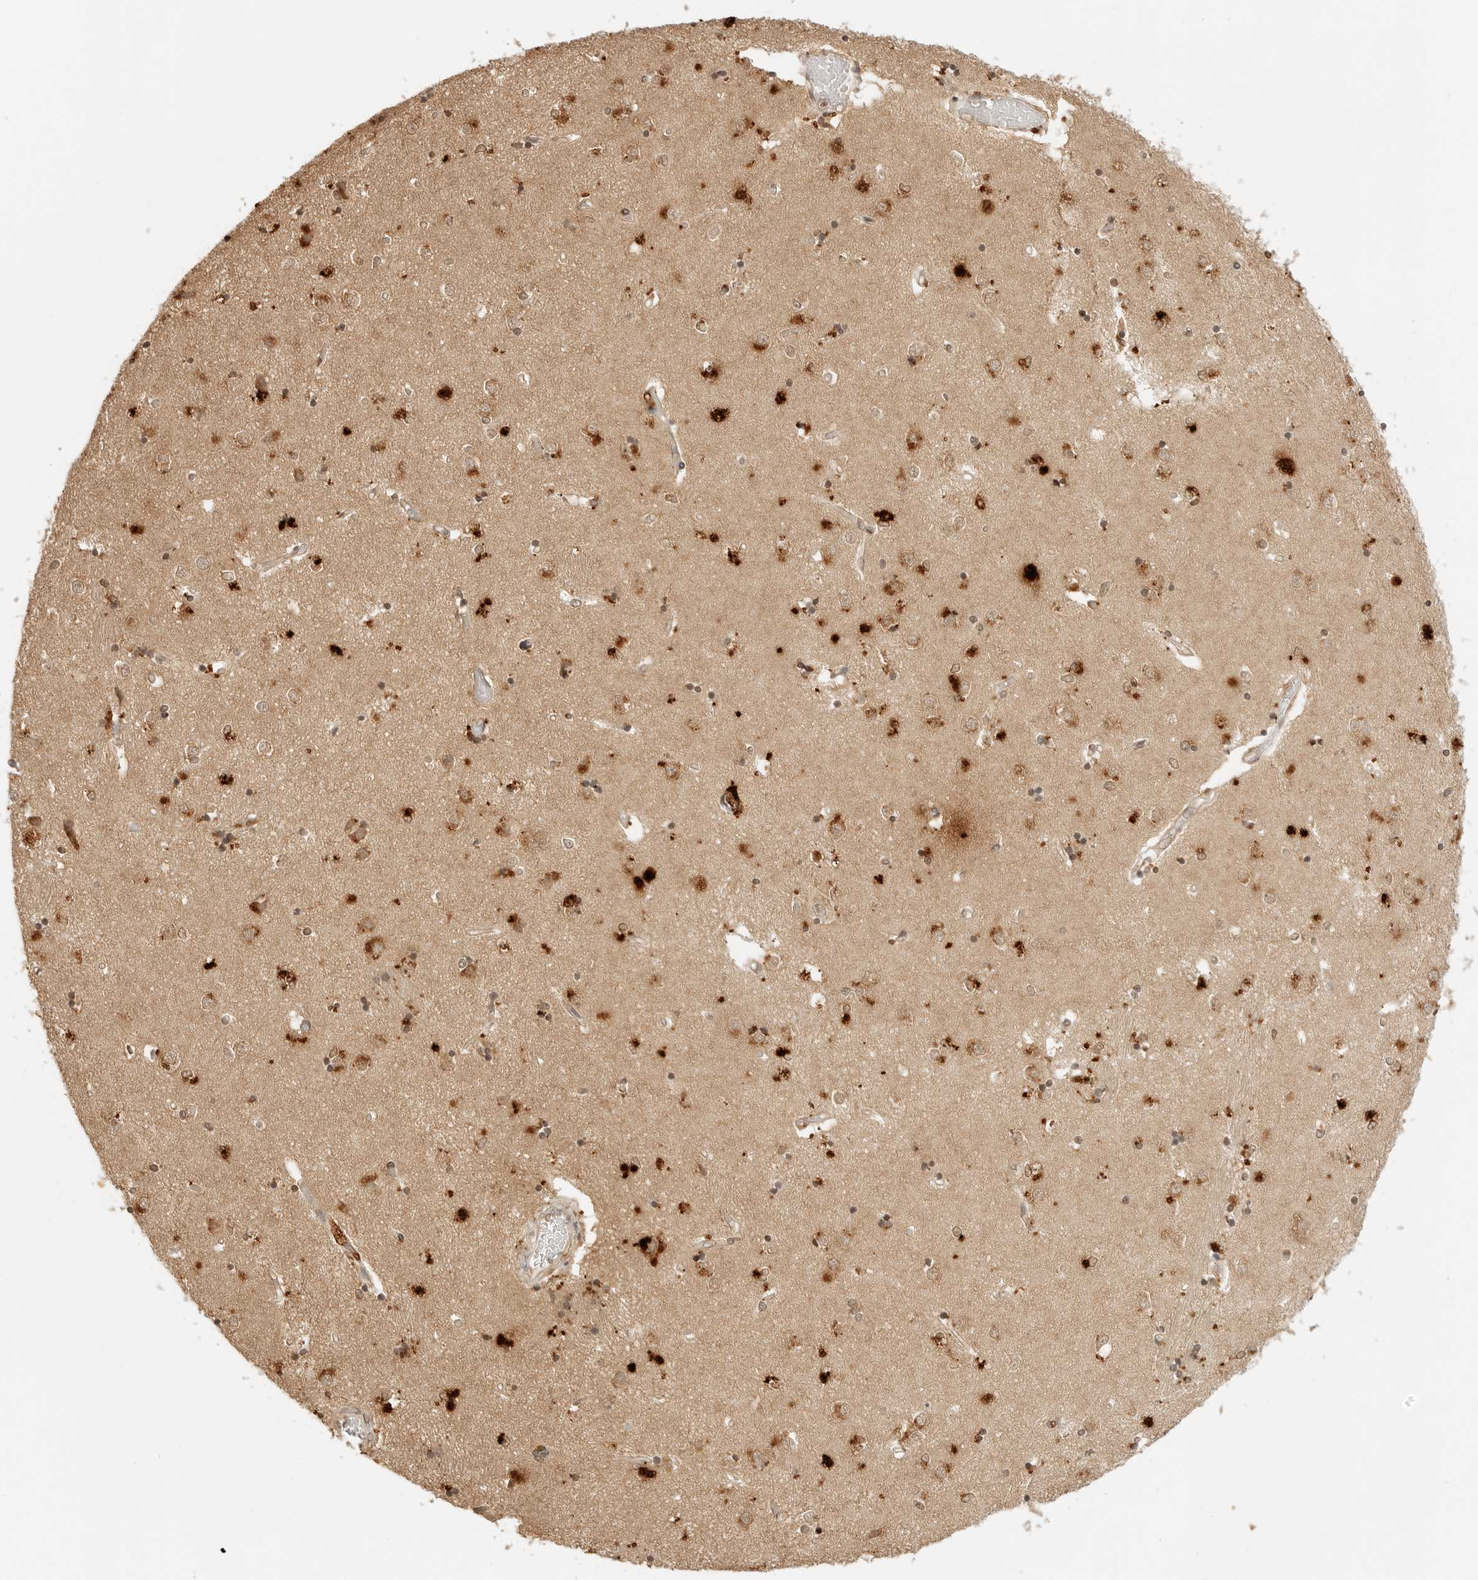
{"staining": {"intensity": "moderate", "quantity": ">75%", "location": "cytoplasmic/membranous,nuclear"}, "tissue": "caudate", "cell_type": "Glial cells", "image_type": "normal", "snomed": [{"axis": "morphology", "description": "Normal tissue, NOS"}, {"axis": "topography", "description": "Lateral ventricle wall"}], "caption": "Glial cells show medium levels of moderate cytoplasmic/membranous,nuclear expression in about >75% of cells in unremarkable caudate.", "gene": "EPHA1", "patient": {"sex": "male", "age": 45}}